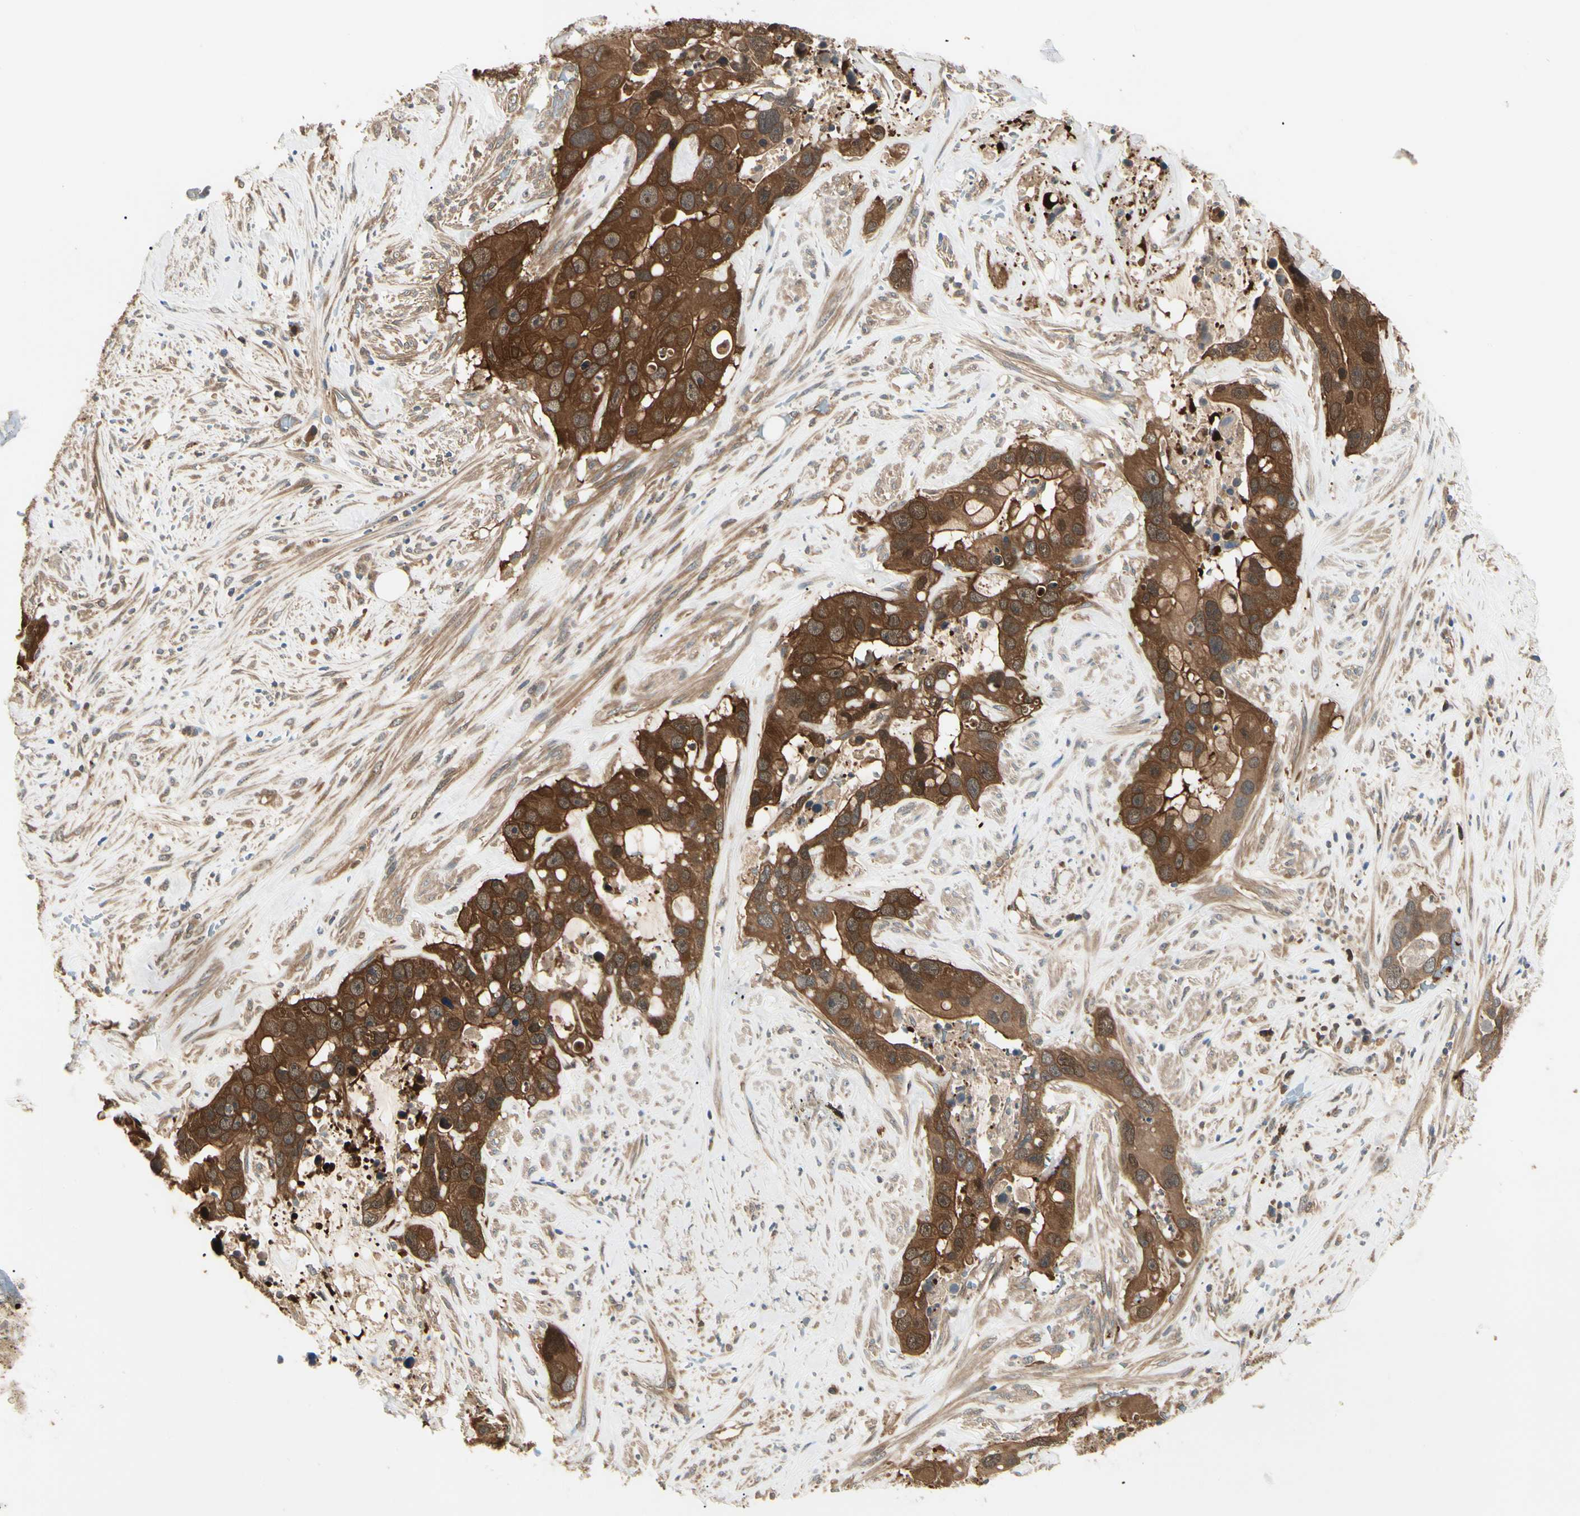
{"staining": {"intensity": "strong", "quantity": ">75%", "location": "cytoplasmic/membranous"}, "tissue": "liver cancer", "cell_type": "Tumor cells", "image_type": "cancer", "snomed": [{"axis": "morphology", "description": "Cholangiocarcinoma"}, {"axis": "topography", "description": "Liver"}], "caption": "Immunohistochemistry (IHC) of human liver cancer demonstrates high levels of strong cytoplasmic/membranous staining in approximately >75% of tumor cells.", "gene": "NME1-NME2", "patient": {"sex": "female", "age": 65}}